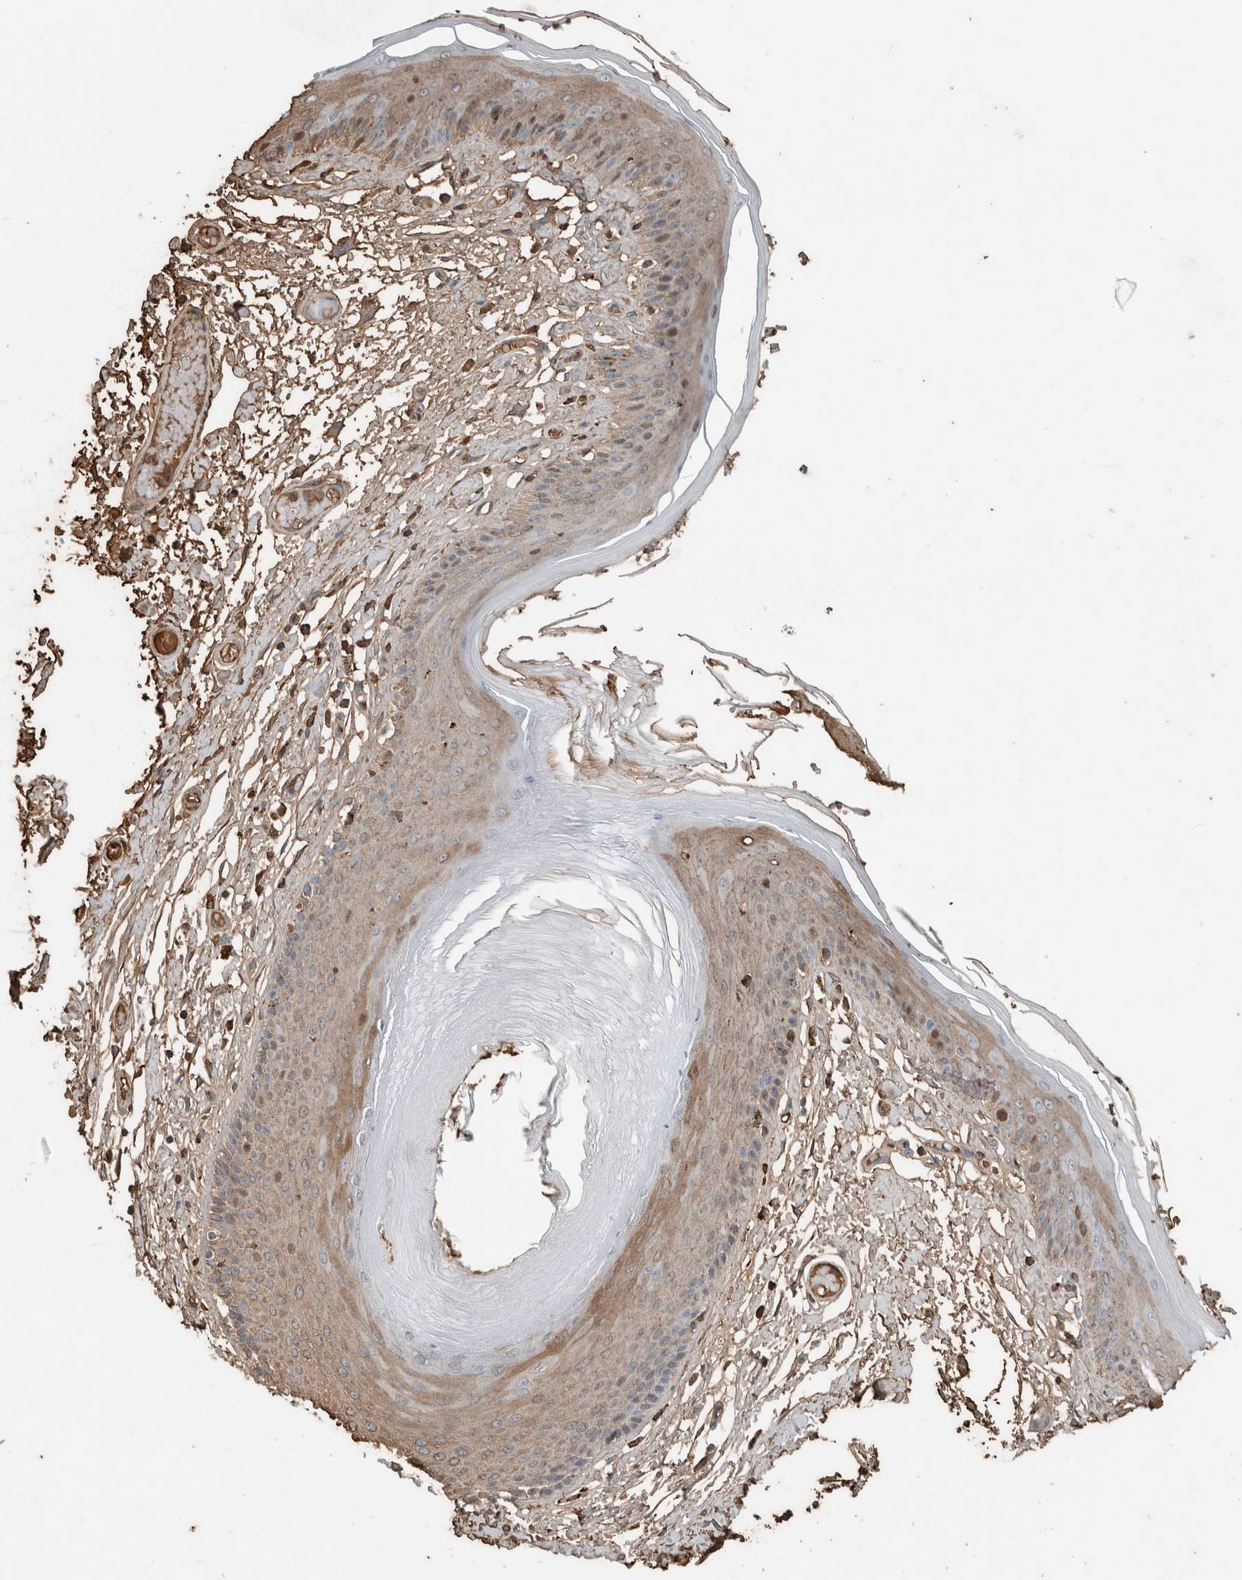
{"staining": {"intensity": "weak", "quantity": "25%-75%", "location": "cytoplasmic/membranous"}, "tissue": "skin", "cell_type": "Epidermal cells", "image_type": "normal", "snomed": [{"axis": "morphology", "description": "Normal tissue, NOS"}, {"axis": "topography", "description": "Vulva"}], "caption": "A histopathology image of skin stained for a protein displays weak cytoplasmic/membranous brown staining in epidermal cells. The staining is performed using DAB (3,3'-diaminobenzidine) brown chromogen to label protein expression. The nuclei are counter-stained blue using hematoxylin.", "gene": "USP34", "patient": {"sex": "female", "age": 73}}